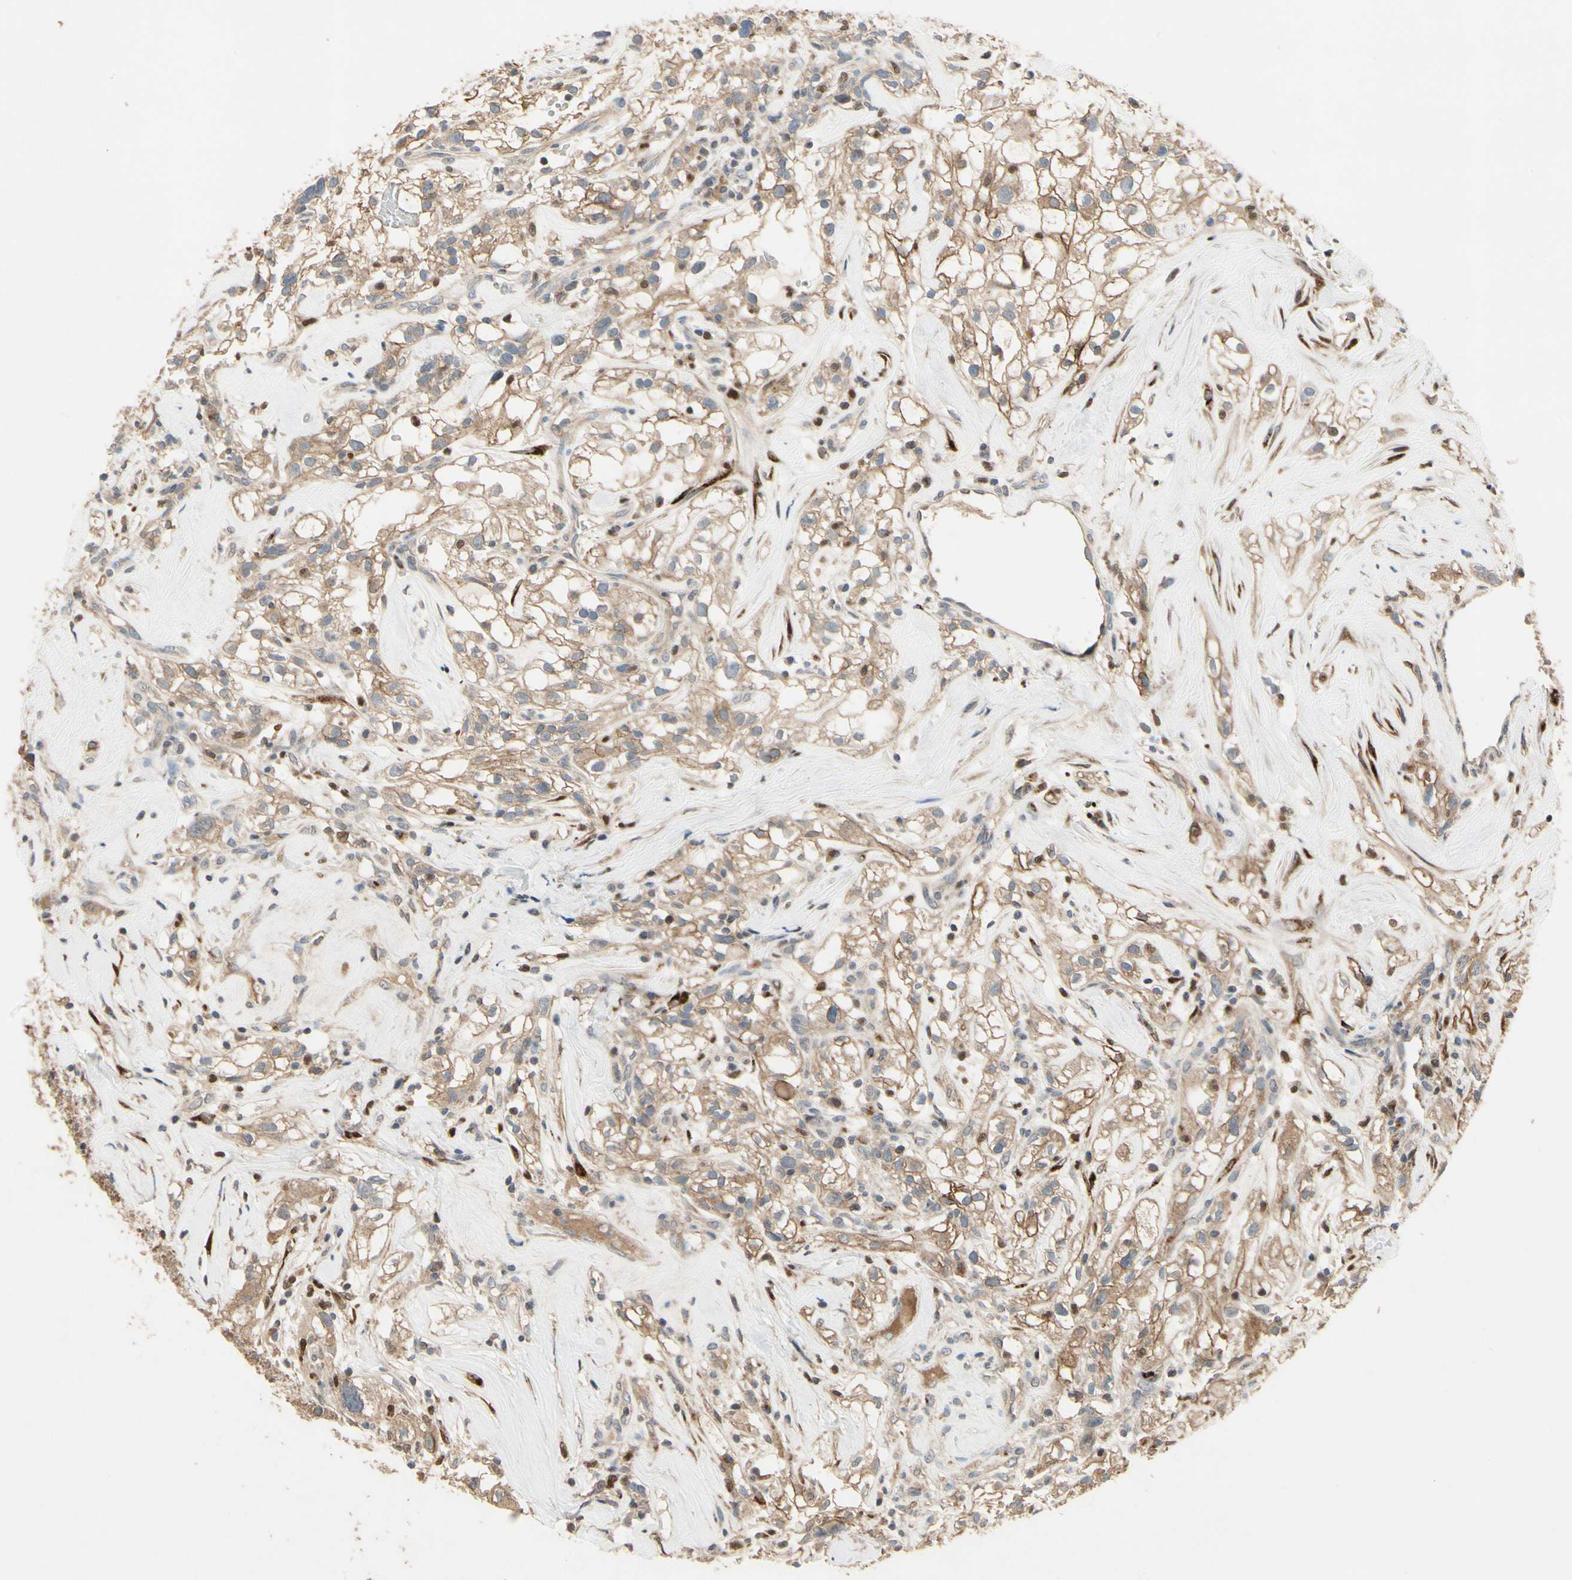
{"staining": {"intensity": "weak", "quantity": ">75%", "location": "cytoplasmic/membranous"}, "tissue": "renal cancer", "cell_type": "Tumor cells", "image_type": "cancer", "snomed": [{"axis": "morphology", "description": "Adenocarcinoma, NOS"}, {"axis": "topography", "description": "Kidney"}], "caption": "Human renal adenocarcinoma stained for a protein (brown) displays weak cytoplasmic/membranous positive positivity in about >75% of tumor cells.", "gene": "CGREF1", "patient": {"sex": "female", "age": 60}}